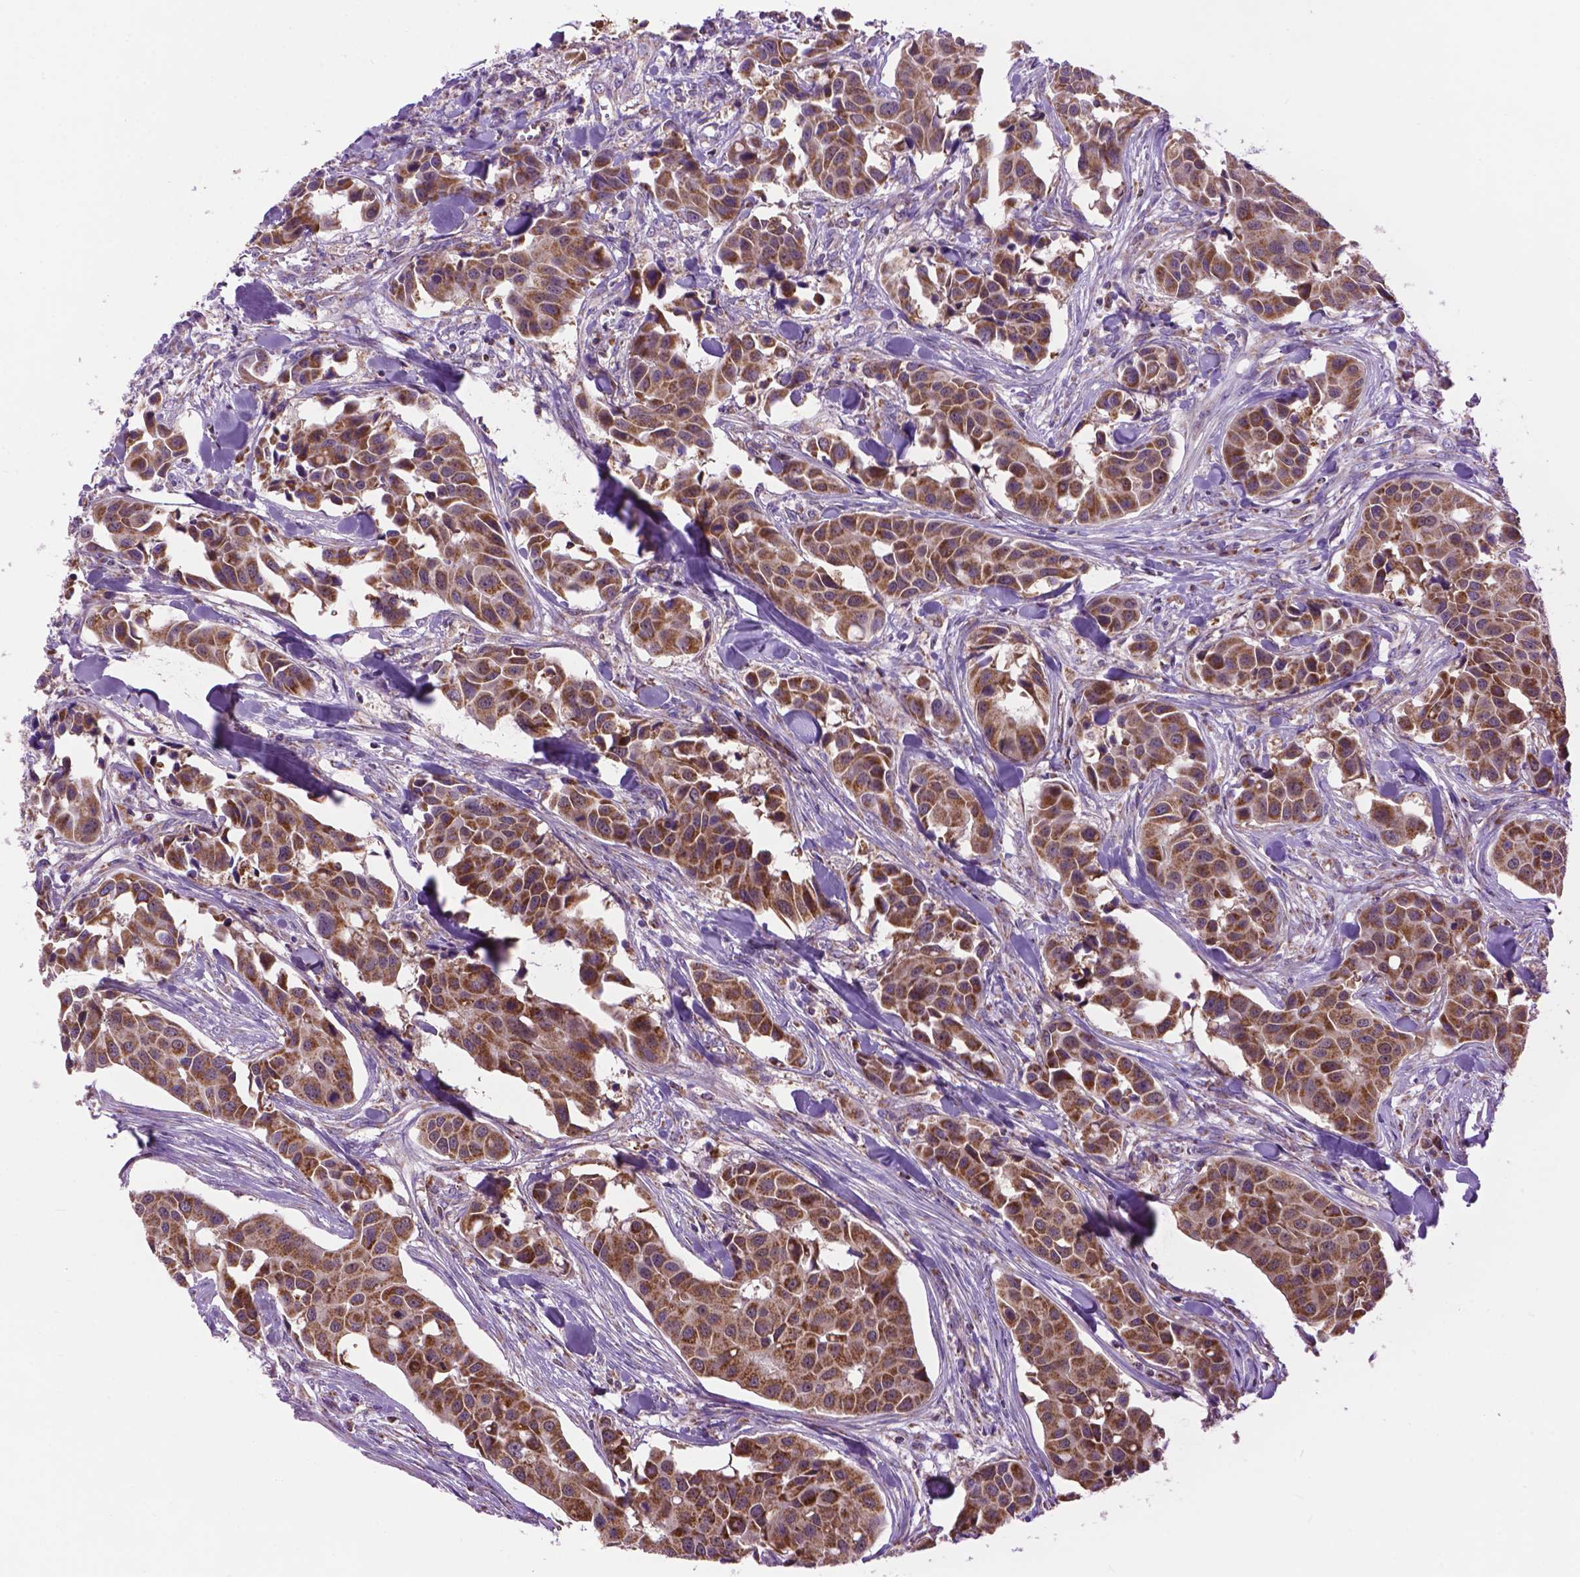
{"staining": {"intensity": "moderate", "quantity": ">75%", "location": "cytoplasmic/membranous"}, "tissue": "head and neck cancer", "cell_type": "Tumor cells", "image_type": "cancer", "snomed": [{"axis": "morphology", "description": "Adenocarcinoma, NOS"}, {"axis": "topography", "description": "Head-Neck"}], "caption": "Immunohistochemical staining of head and neck adenocarcinoma exhibits medium levels of moderate cytoplasmic/membranous protein staining in approximately >75% of tumor cells. Nuclei are stained in blue.", "gene": "PYCR3", "patient": {"sex": "male", "age": 76}}